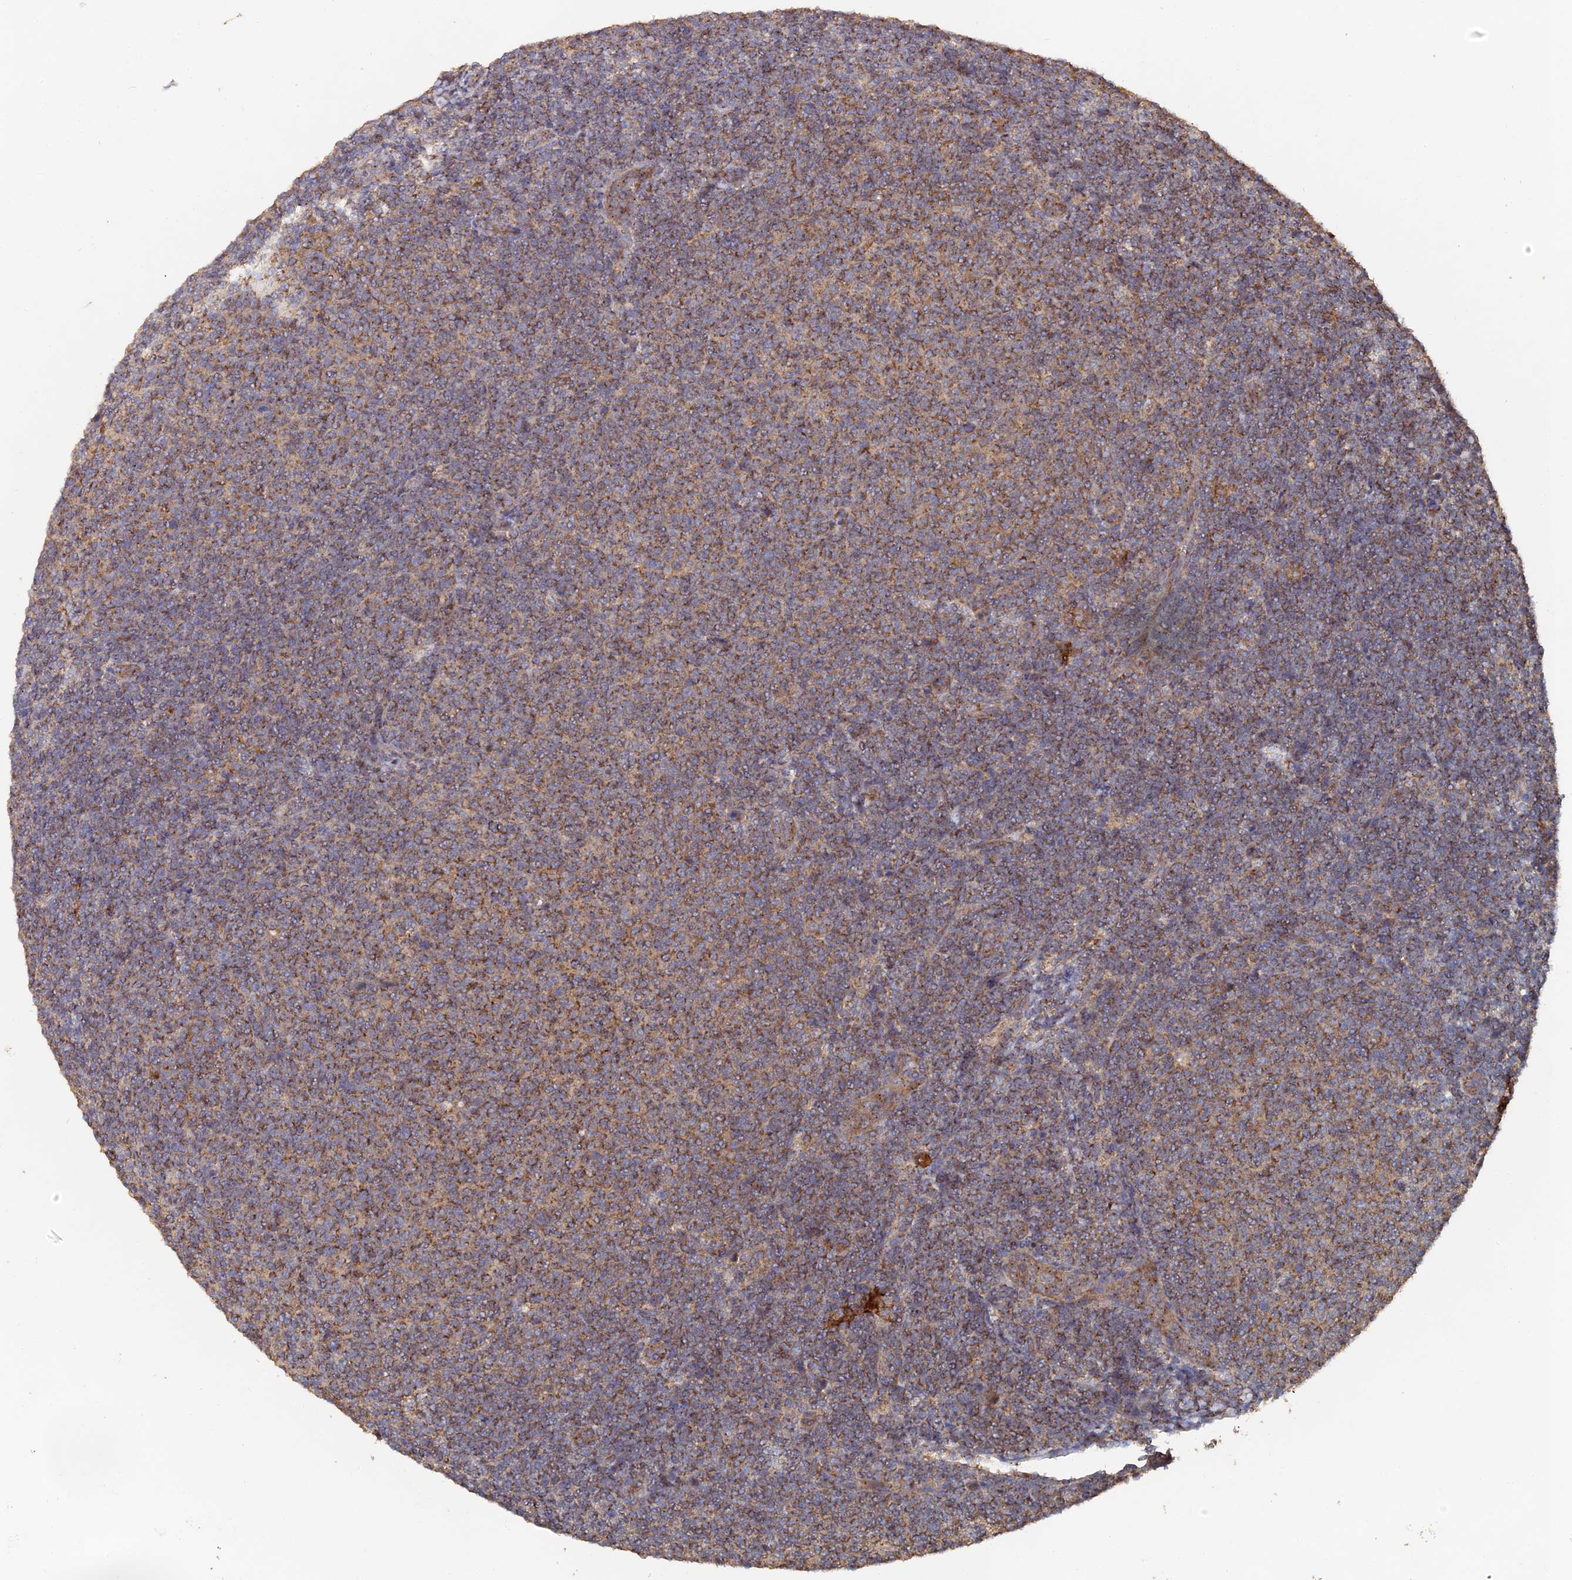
{"staining": {"intensity": "moderate", "quantity": ">75%", "location": "cytoplasmic/membranous"}, "tissue": "lymphoma", "cell_type": "Tumor cells", "image_type": "cancer", "snomed": [{"axis": "morphology", "description": "Malignant lymphoma, non-Hodgkin's type, Low grade"}, {"axis": "topography", "description": "Lymph node"}], "caption": "An immunohistochemistry (IHC) photomicrograph of neoplastic tissue is shown. Protein staining in brown highlights moderate cytoplasmic/membranous positivity in malignant lymphoma, non-Hodgkin's type (low-grade) within tumor cells.", "gene": "SPANXN4", "patient": {"sex": "male", "age": 66}}